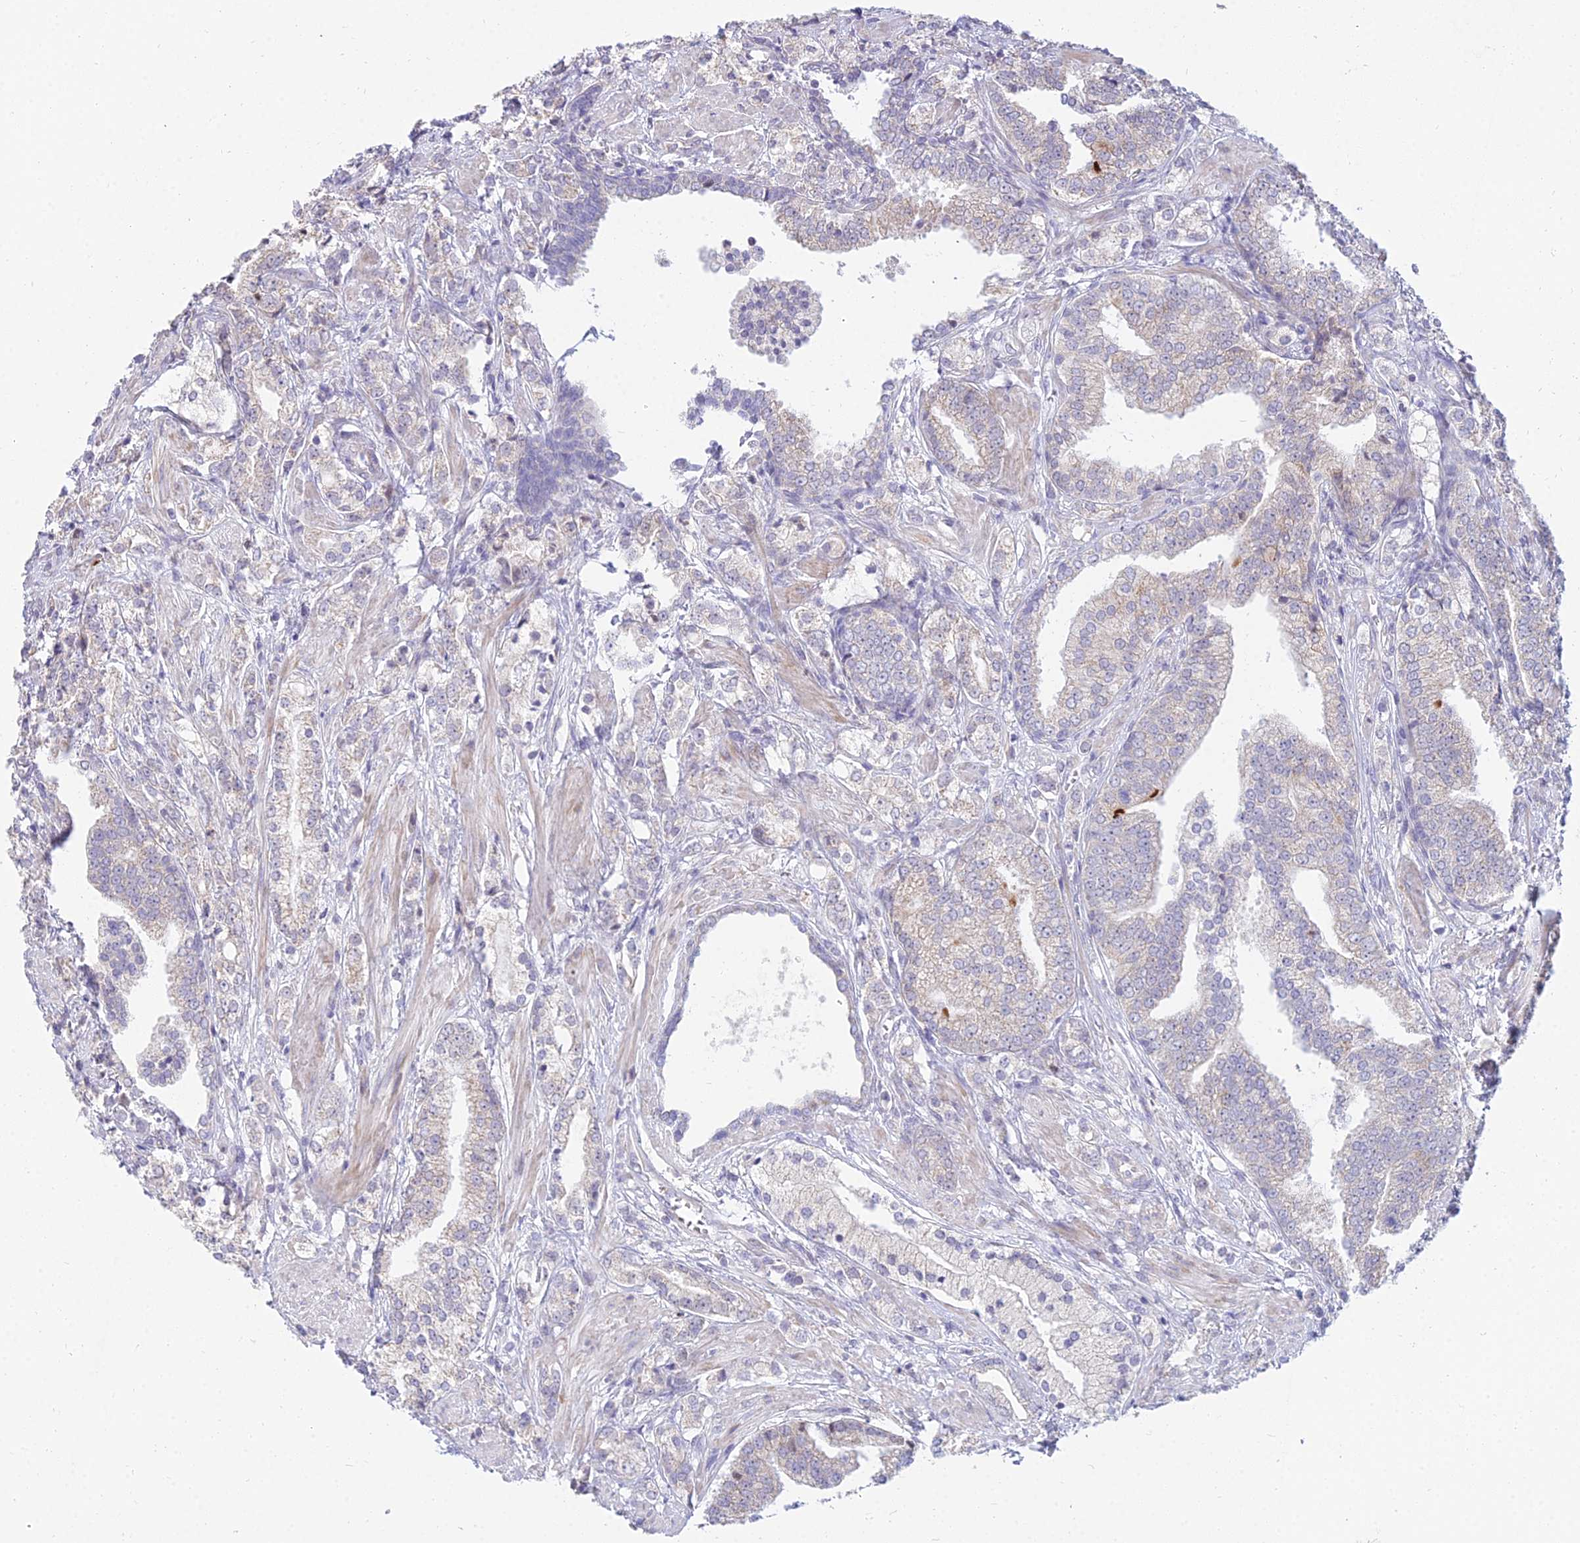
{"staining": {"intensity": "negative", "quantity": "none", "location": "none"}, "tissue": "prostate cancer", "cell_type": "Tumor cells", "image_type": "cancer", "snomed": [{"axis": "morphology", "description": "Adenocarcinoma, High grade"}, {"axis": "topography", "description": "Prostate"}], "caption": "Photomicrograph shows no significant protein expression in tumor cells of prostate high-grade adenocarcinoma.", "gene": "CFAP206", "patient": {"sex": "male", "age": 50}}